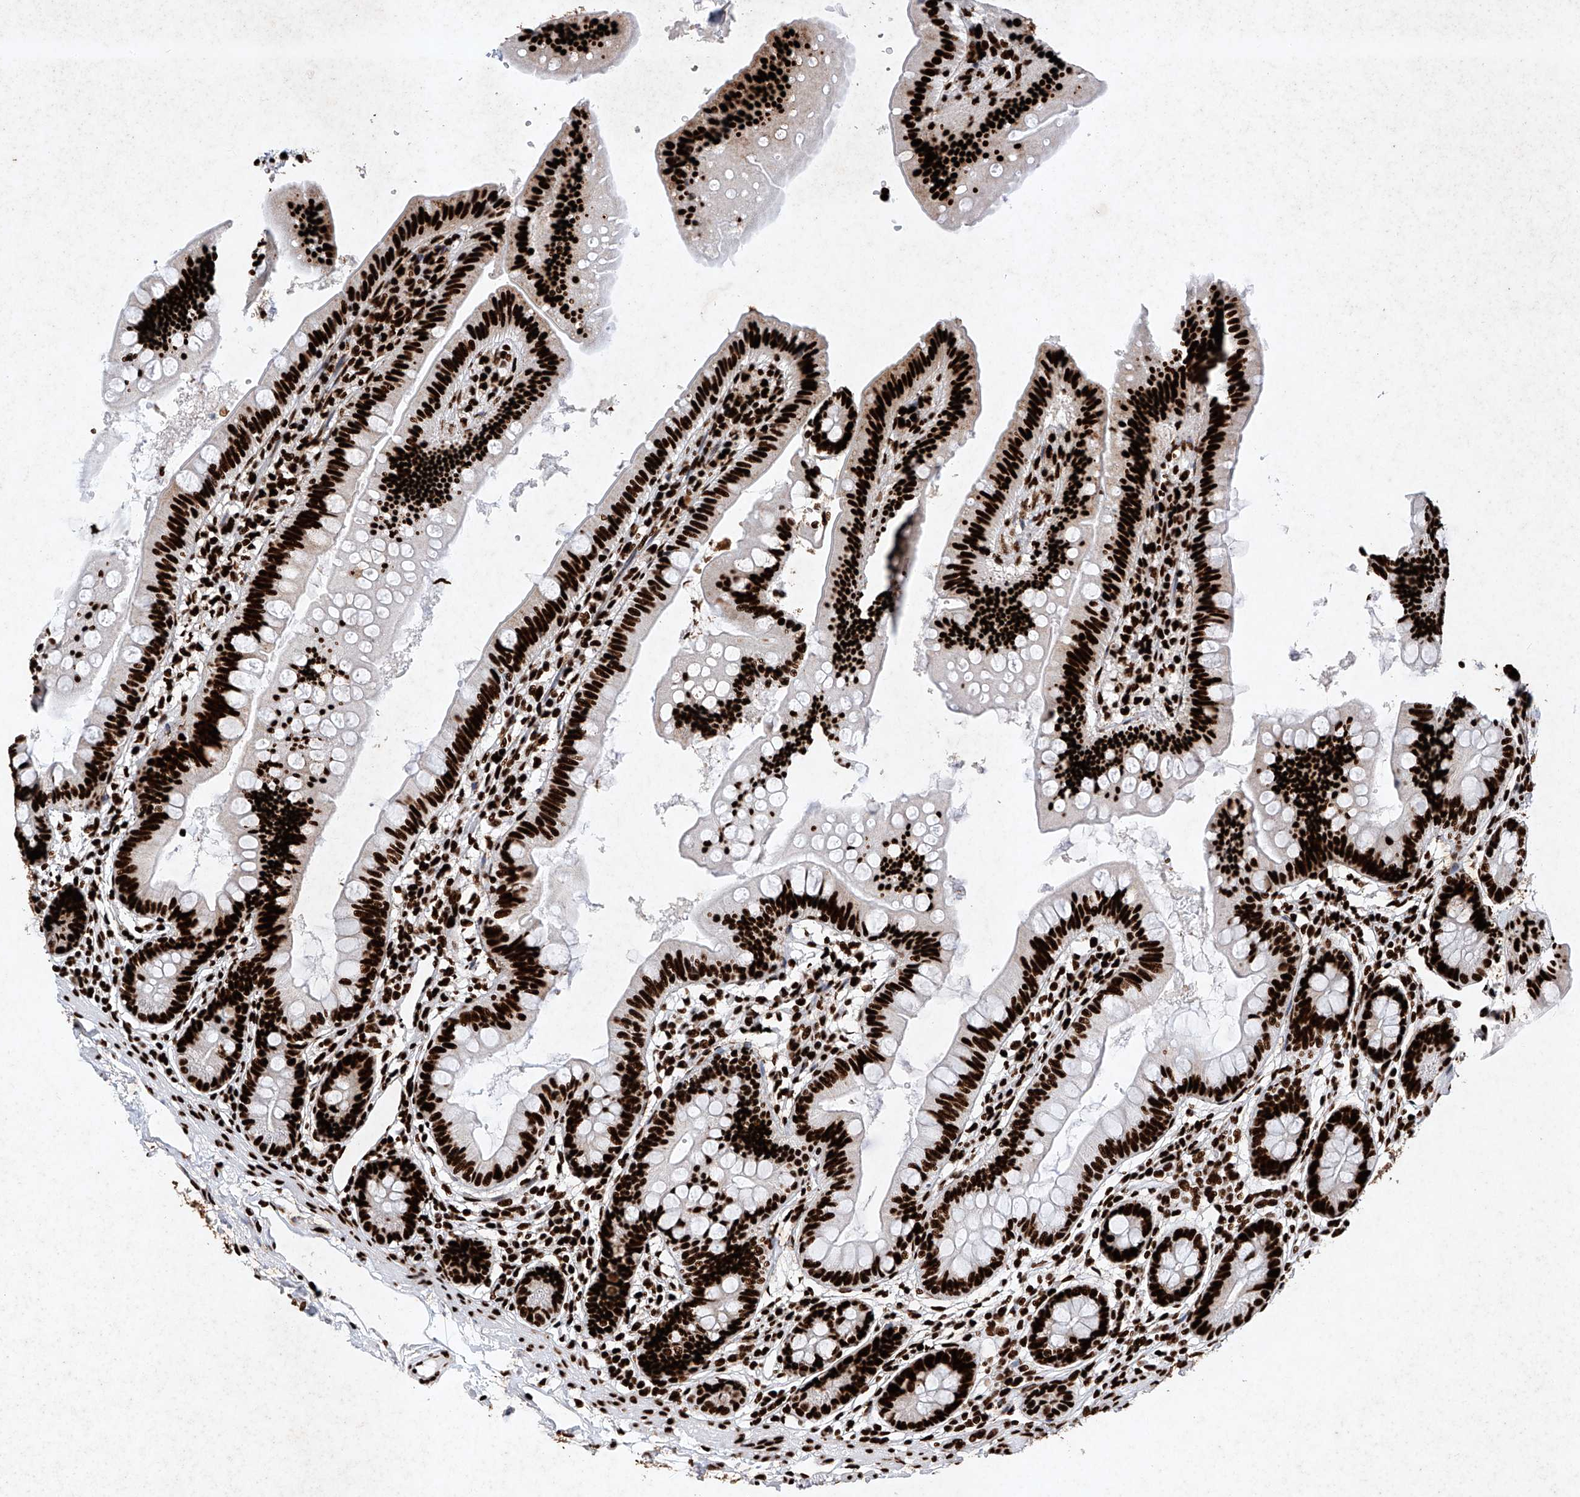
{"staining": {"intensity": "strong", "quantity": ">75%", "location": "nuclear"}, "tissue": "small intestine", "cell_type": "Glandular cells", "image_type": "normal", "snomed": [{"axis": "morphology", "description": "Normal tissue, NOS"}, {"axis": "topography", "description": "Small intestine"}], "caption": "High-power microscopy captured an IHC histopathology image of unremarkable small intestine, revealing strong nuclear staining in approximately >75% of glandular cells. (Stains: DAB (3,3'-diaminobenzidine) in brown, nuclei in blue, Microscopy: brightfield microscopy at high magnification).", "gene": "SRSF6", "patient": {"sex": "male", "age": 7}}